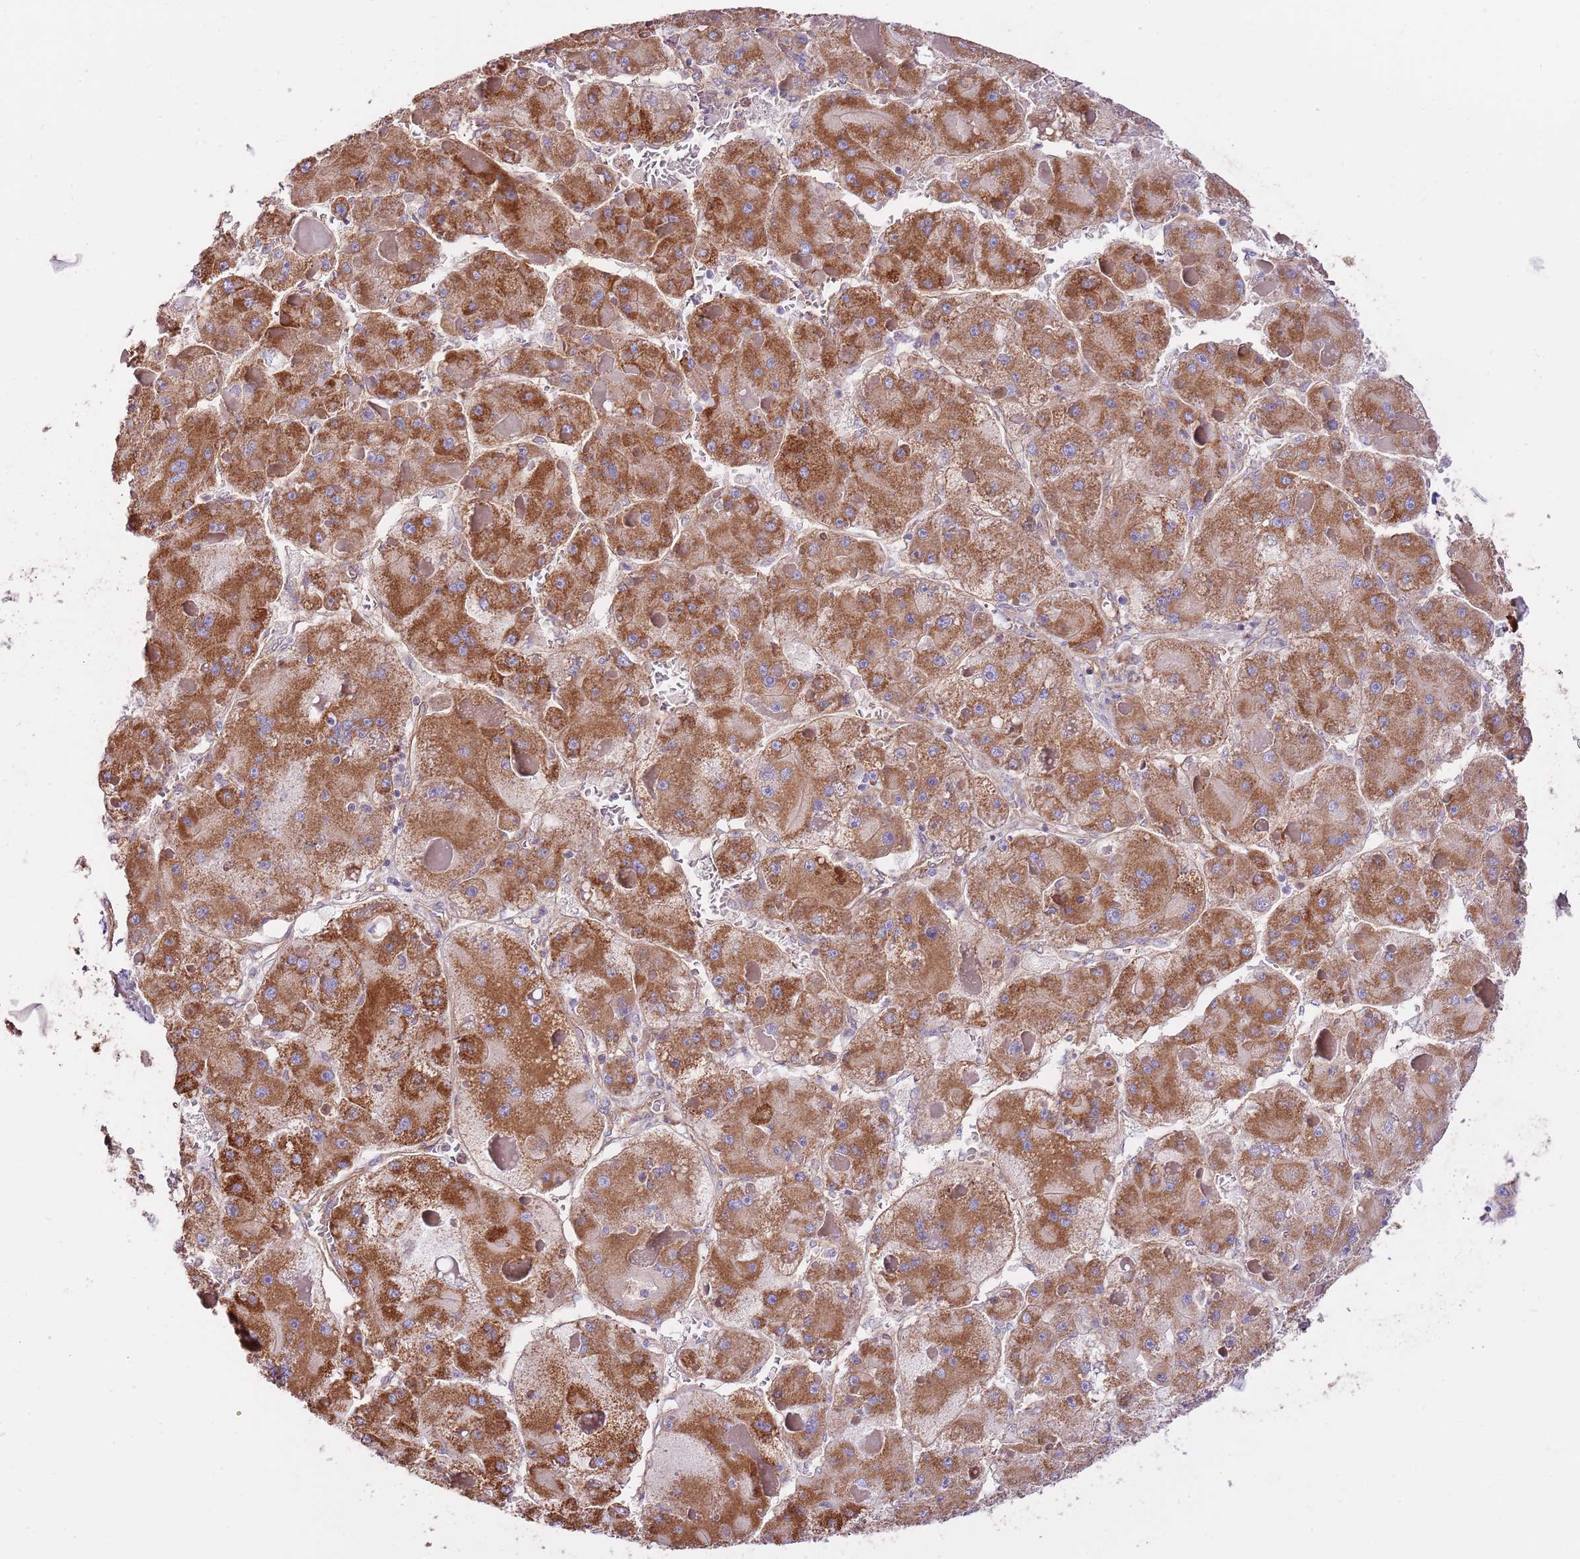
{"staining": {"intensity": "strong", "quantity": ">75%", "location": "cytoplasmic/membranous"}, "tissue": "liver cancer", "cell_type": "Tumor cells", "image_type": "cancer", "snomed": [{"axis": "morphology", "description": "Carcinoma, Hepatocellular, NOS"}, {"axis": "topography", "description": "Liver"}], "caption": "Immunohistochemical staining of liver cancer (hepatocellular carcinoma) displays high levels of strong cytoplasmic/membranous expression in about >75% of tumor cells.", "gene": "DOCK6", "patient": {"sex": "female", "age": 73}}